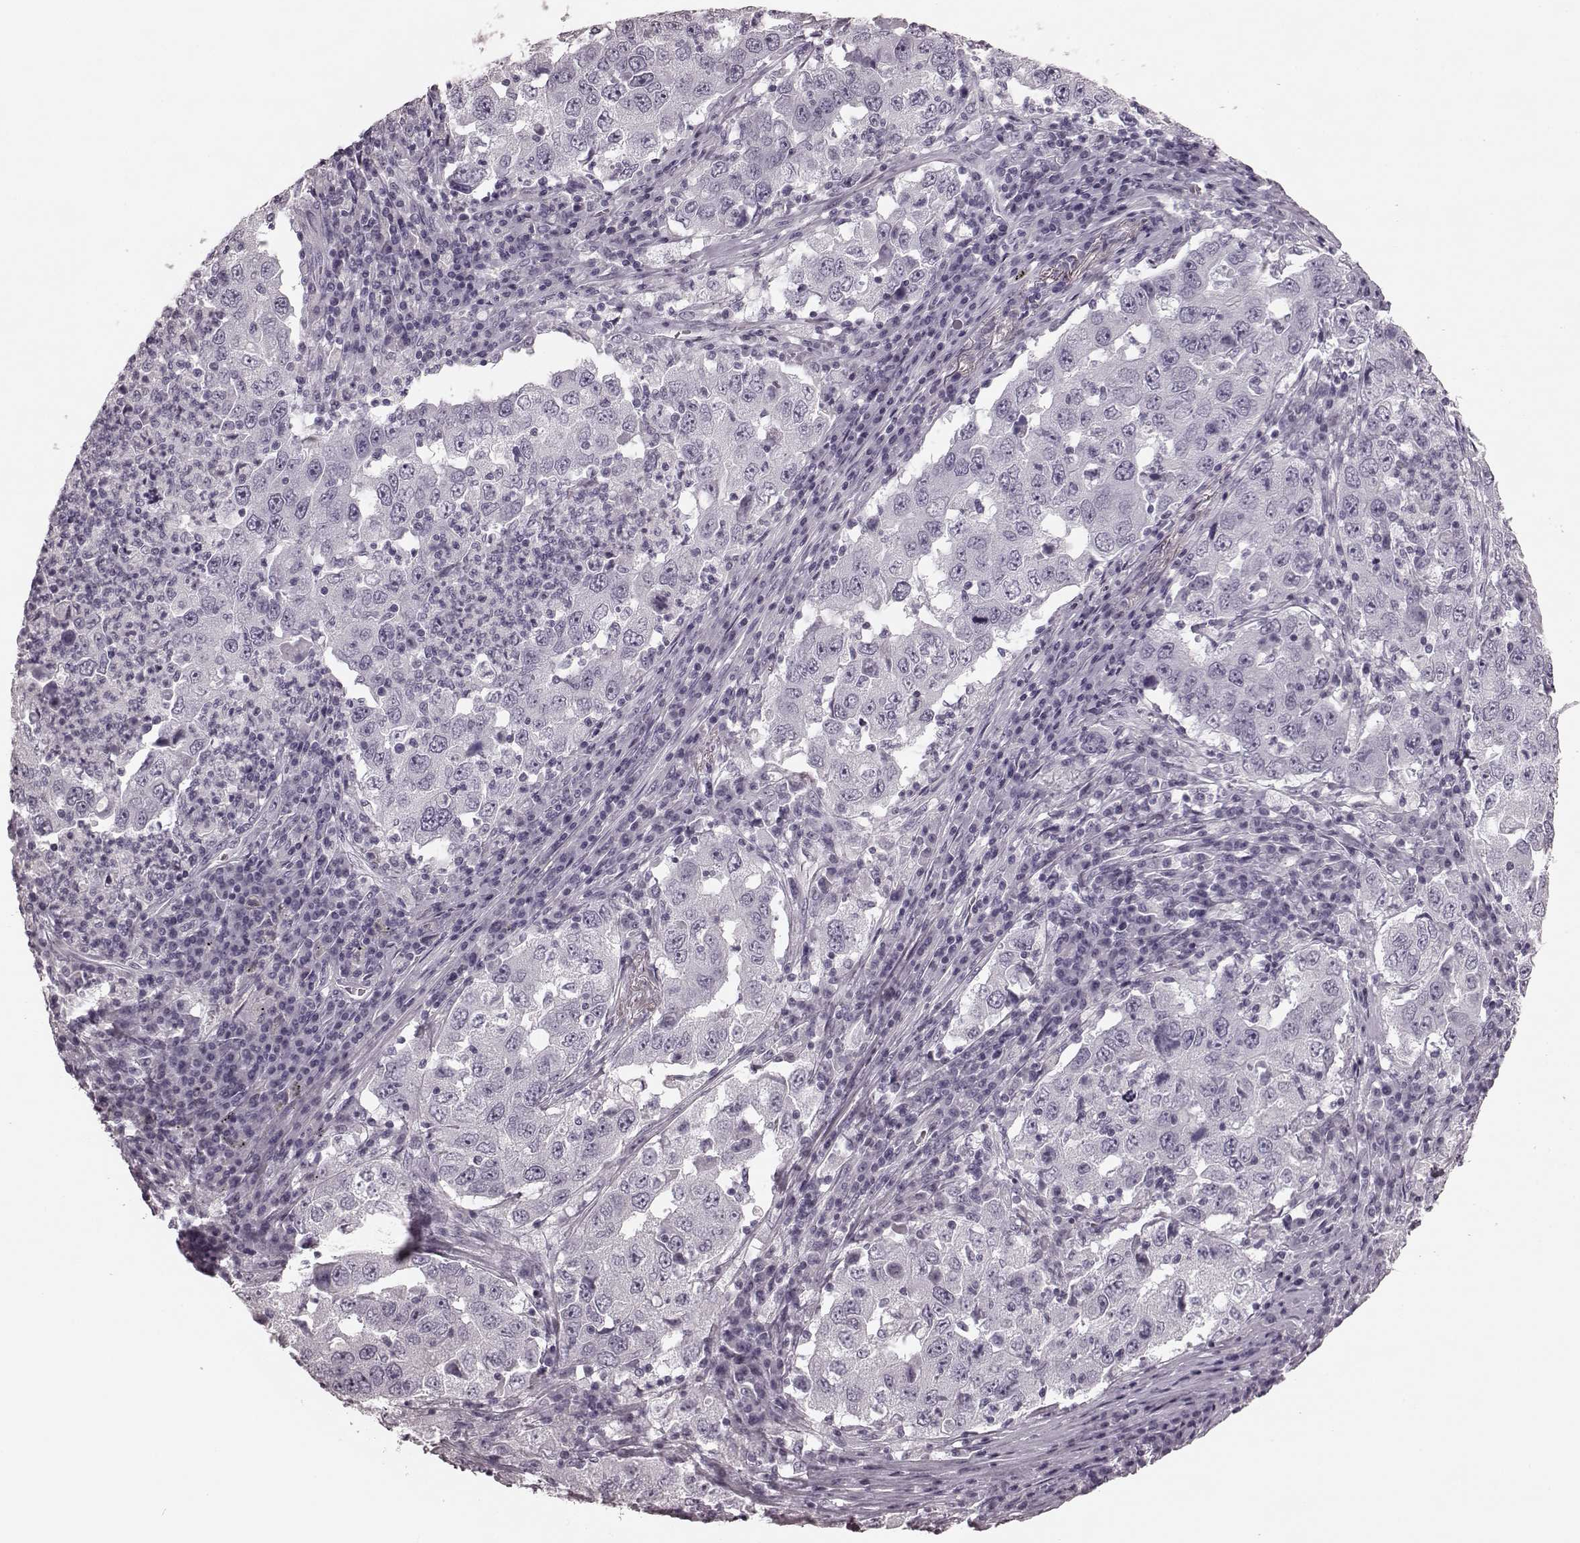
{"staining": {"intensity": "negative", "quantity": "none", "location": "none"}, "tissue": "lung cancer", "cell_type": "Tumor cells", "image_type": "cancer", "snomed": [{"axis": "morphology", "description": "Adenocarcinoma, NOS"}, {"axis": "topography", "description": "Lung"}], "caption": "This photomicrograph is of lung cancer (adenocarcinoma) stained with IHC to label a protein in brown with the nuclei are counter-stained blue. There is no staining in tumor cells.", "gene": "TRPM1", "patient": {"sex": "male", "age": 73}}